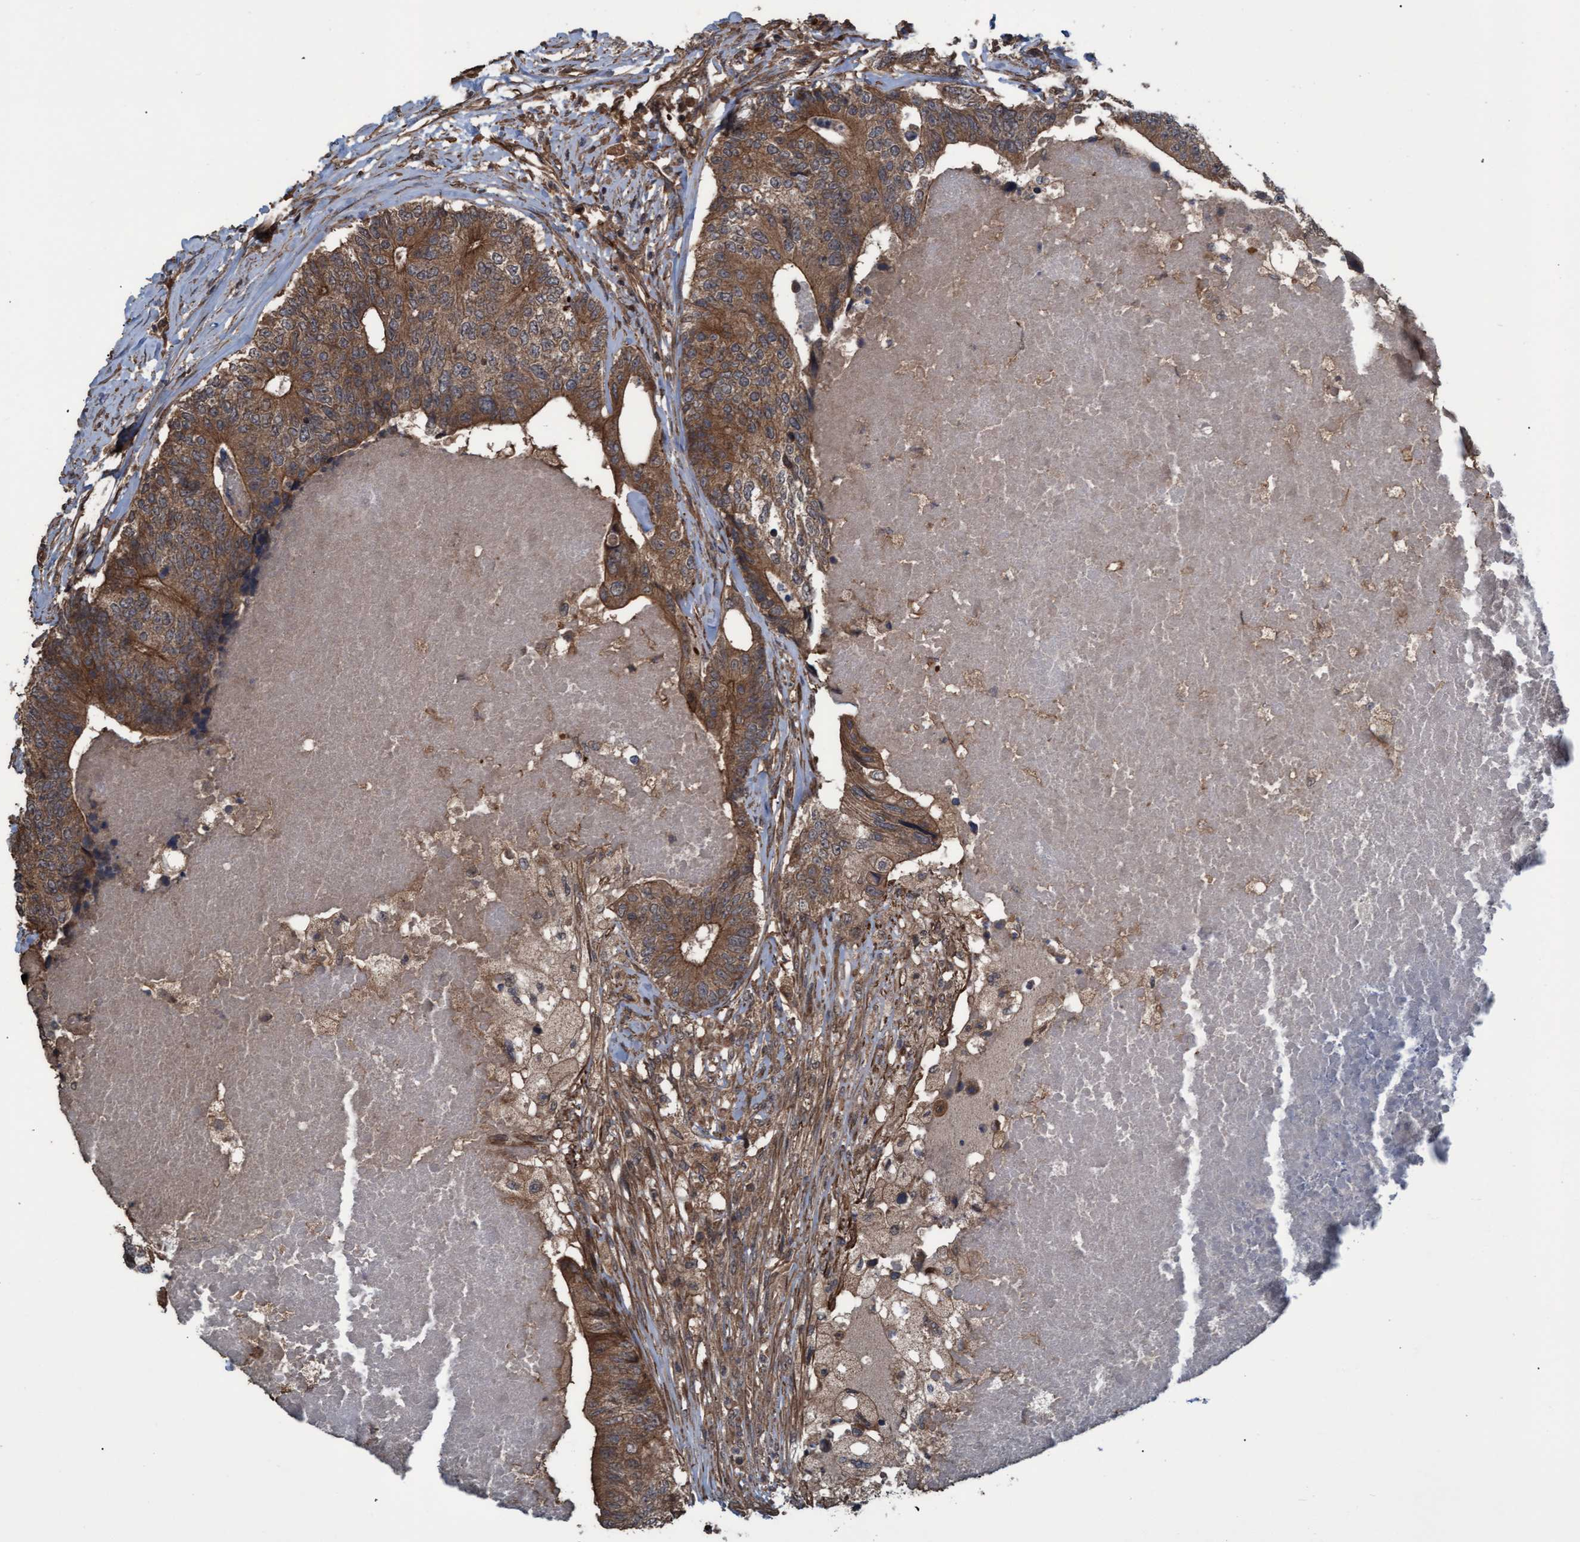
{"staining": {"intensity": "moderate", "quantity": ">75%", "location": "cytoplasmic/membranous"}, "tissue": "colorectal cancer", "cell_type": "Tumor cells", "image_type": "cancer", "snomed": [{"axis": "morphology", "description": "Adenocarcinoma, NOS"}, {"axis": "topography", "description": "Colon"}], "caption": "Colorectal adenocarcinoma stained with a brown dye shows moderate cytoplasmic/membranous positive expression in approximately >75% of tumor cells.", "gene": "GGT6", "patient": {"sex": "female", "age": 67}}